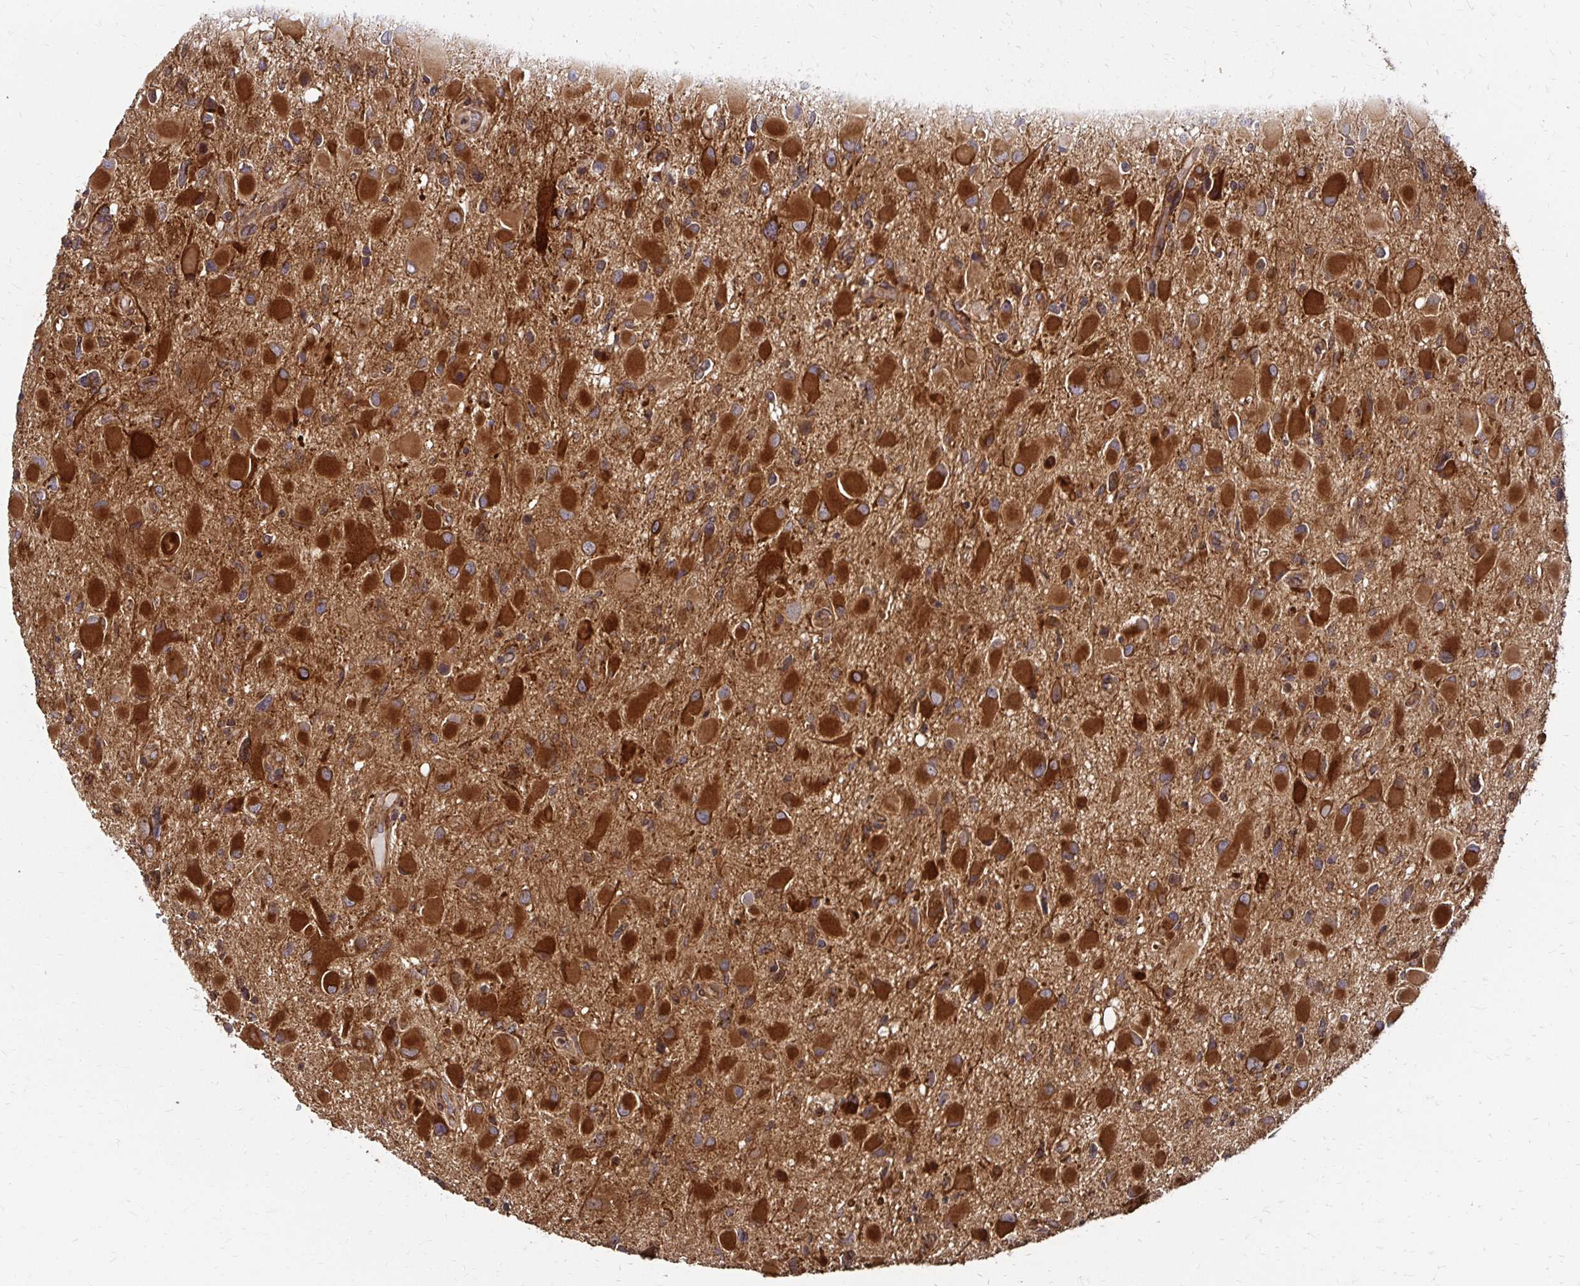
{"staining": {"intensity": "strong", "quantity": ">75%", "location": "cytoplasmic/membranous"}, "tissue": "glioma", "cell_type": "Tumor cells", "image_type": "cancer", "snomed": [{"axis": "morphology", "description": "Glioma, malignant, Low grade"}, {"axis": "topography", "description": "Brain"}], "caption": "Malignant low-grade glioma stained with a brown dye exhibits strong cytoplasmic/membranous positive staining in approximately >75% of tumor cells.", "gene": "ZW10", "patient": {"sex": "female", "age": 32}}